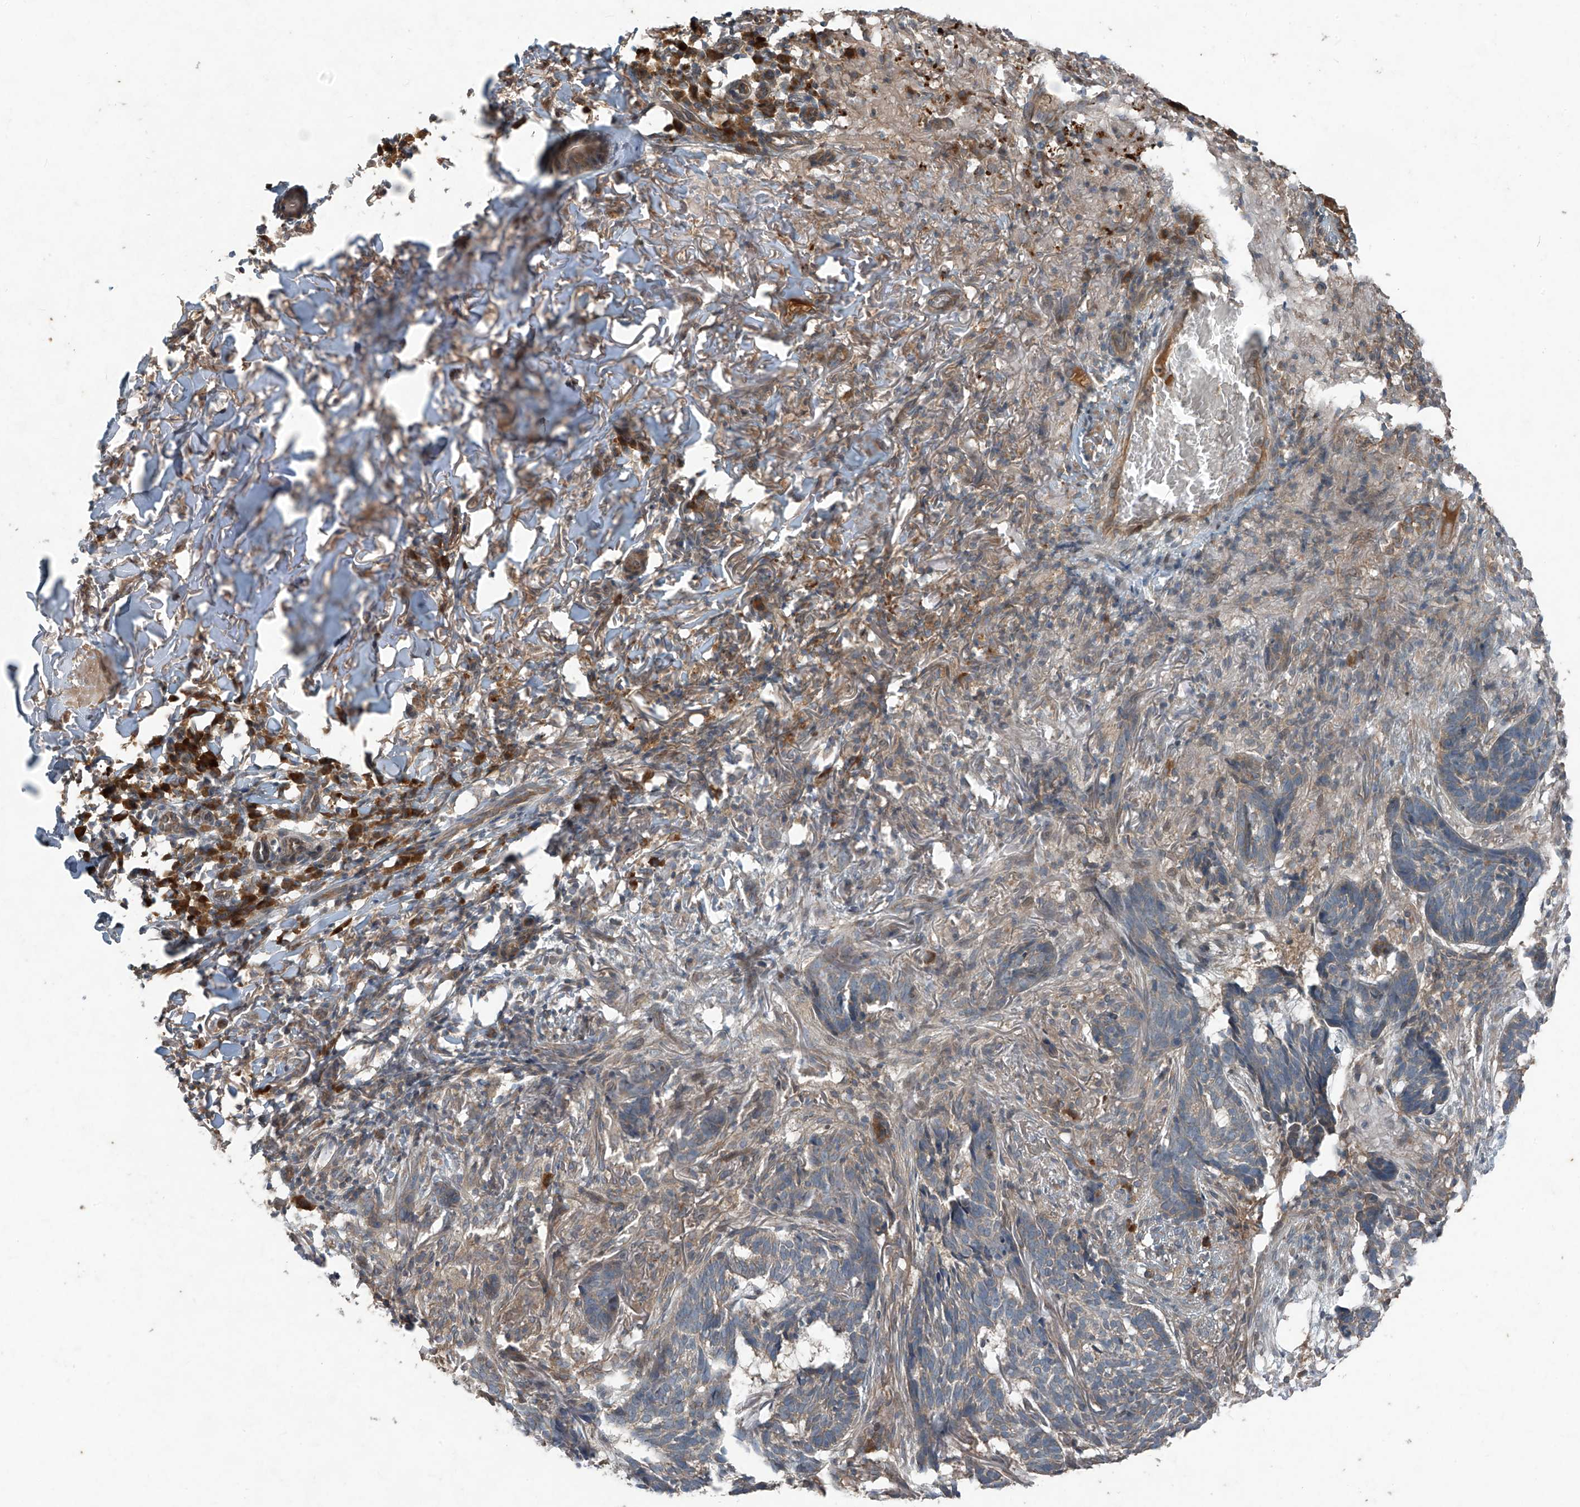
{"staining": {"intensity": "weak", "quantity": ">75%", "location": "cytoplasmic/membranous"}, "tissue": "skin cancer", "cell_type": "Tumor cells", "image_type": "cancer", "snomed": [{"axis": "morphology", "description": "Basal cell carcinoma"}, {"axis": "topography", "description": "Skin"}], "caption": "Immunohistochemical staining of skin cancer (basal cell carcinoma) displays low levels of weak cytoplasmic/membranous positivity in about >75% of tumor cells.", "gene": "FOXRED2", "patient": {"sex": "male", "age": 85}}